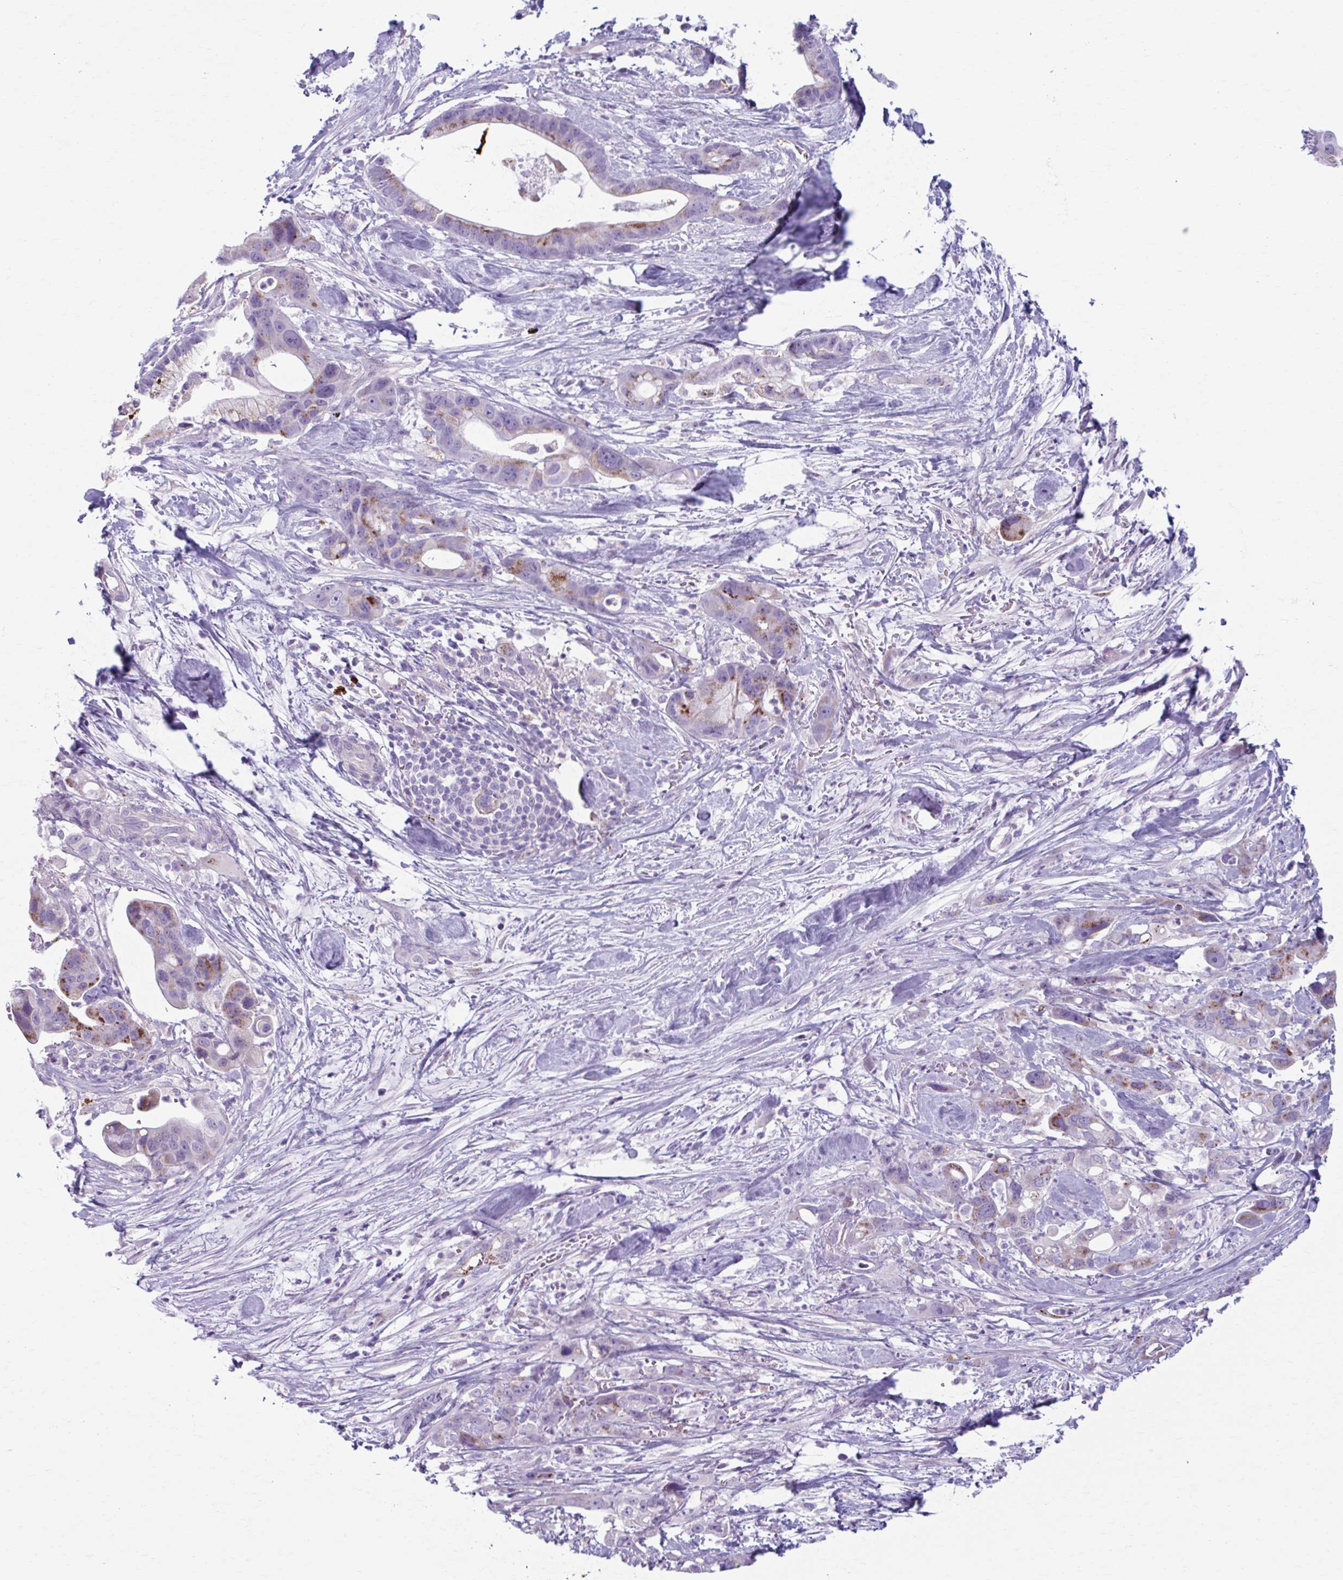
{"staining": {"intensity": "moderate", "quantity": "<25%", "location": "cytoplasmic/membranous"}, "tissue": "pancreatic cancer", "cell_type": "Tumor cells", "image_type": "cancer", "snomed": [{"axis": "morphology", "description": "Adenocarcinoma, NOS"}, {"axis": "topography", "description": "Pancreas"}], "caption": "DAB immunohistochemical staining of human pancreatic adenocarcinoma reveals moderate cytoplasmic/membranous protein positivity in approximately <25% of tumor cells. Nuclei are stained in blue.", "gene": "C12orf71", "patient": {"sex": "male", "age": 68}}